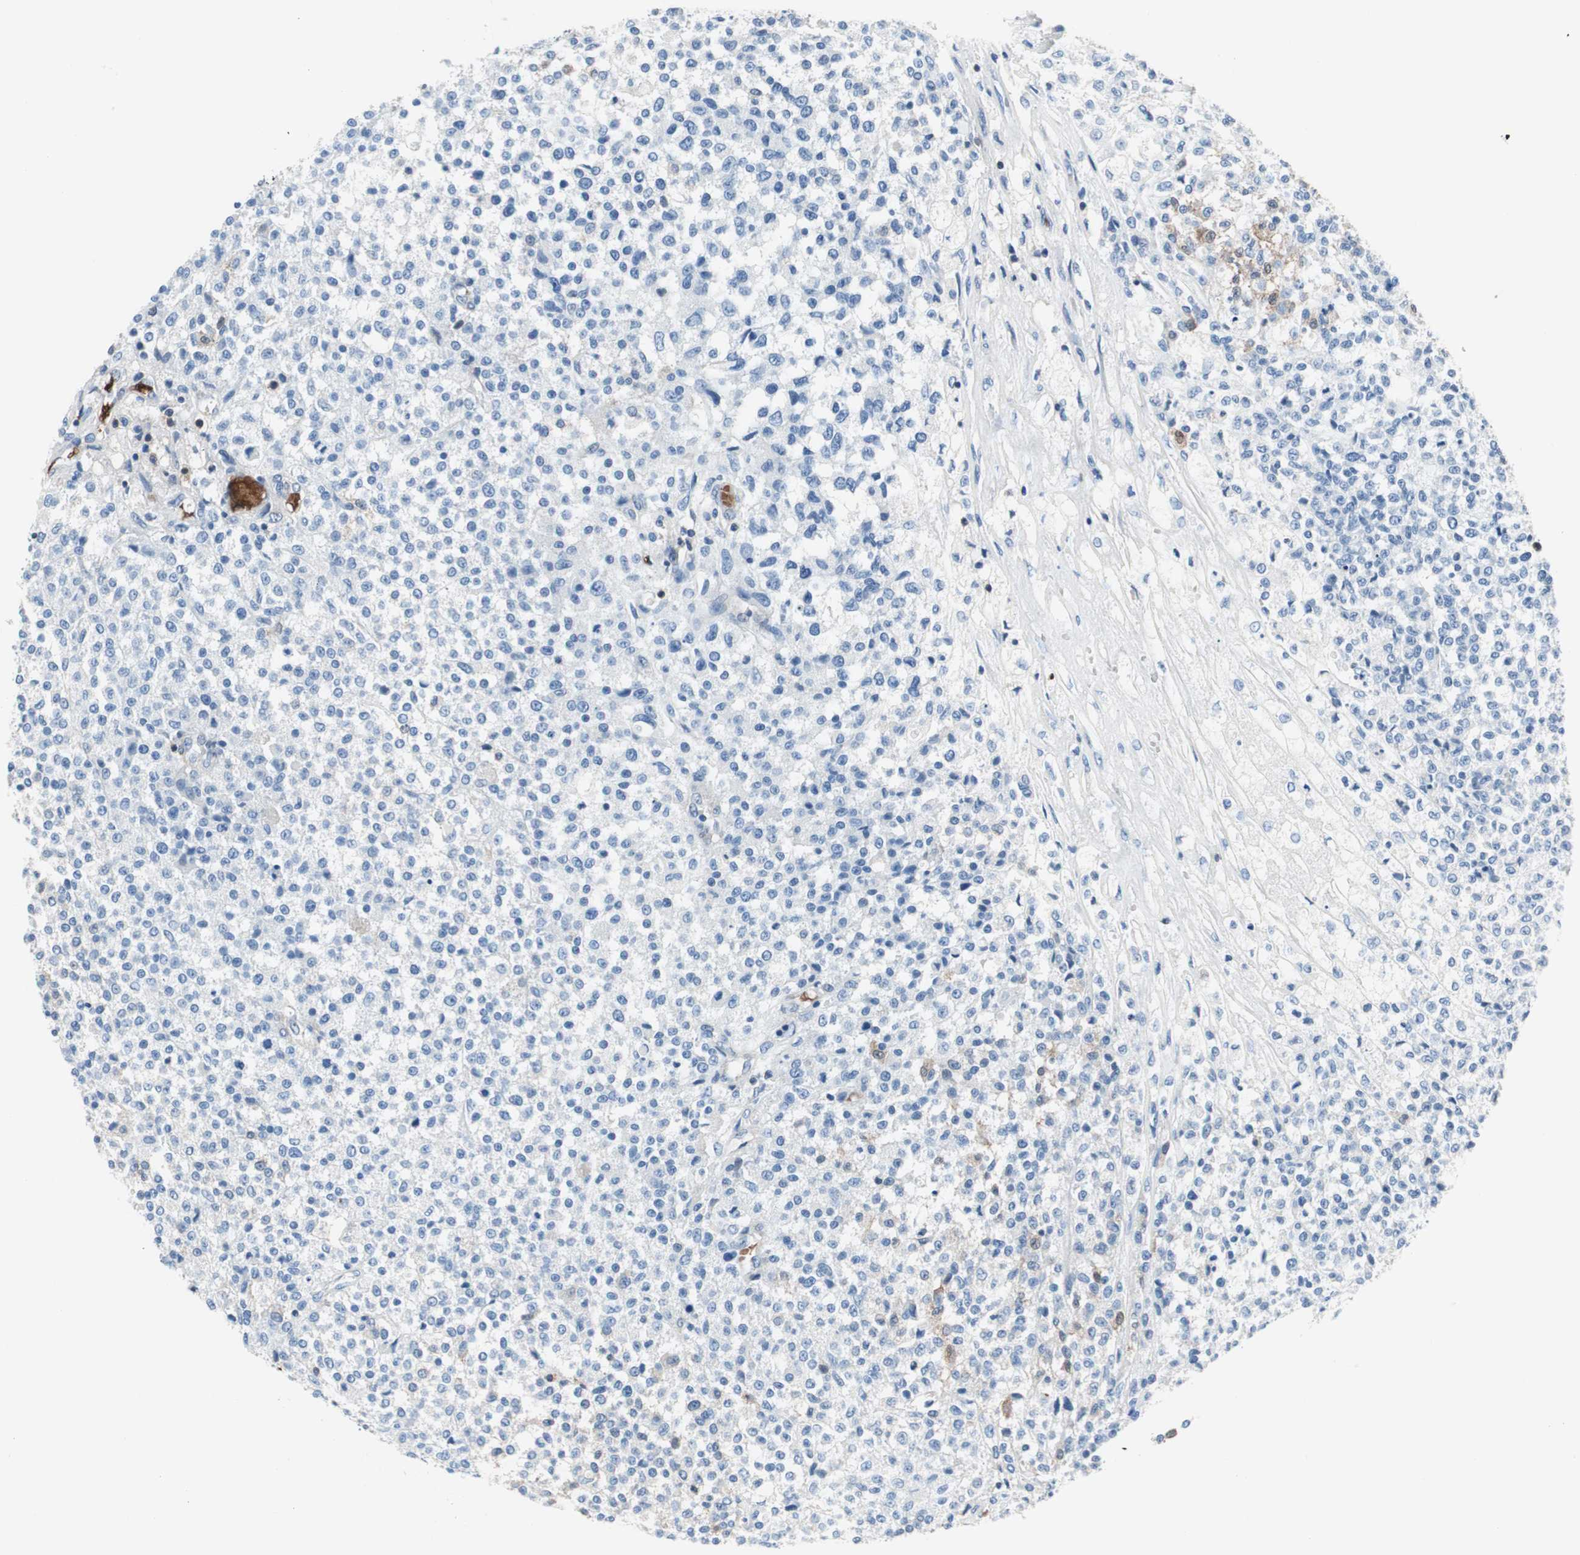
{"staining": {"intensity": "negative", "quantity": "none", "location": "none"}, "tissue": "testis cancer", "cell_type": "Tumor cells", "image_type": "cancer", "snomed": [{"axis": "morphology", "description": "Seminoma, NOS"}, {"axis": "topography", "description": "Testis"}], "caption": "This is a histopathology image of IHC staining of seminoma (testis), which shows no positivity in tumor cells.", "gene": "PRDX2", "patient": {"sex": "male", "age": 59}}